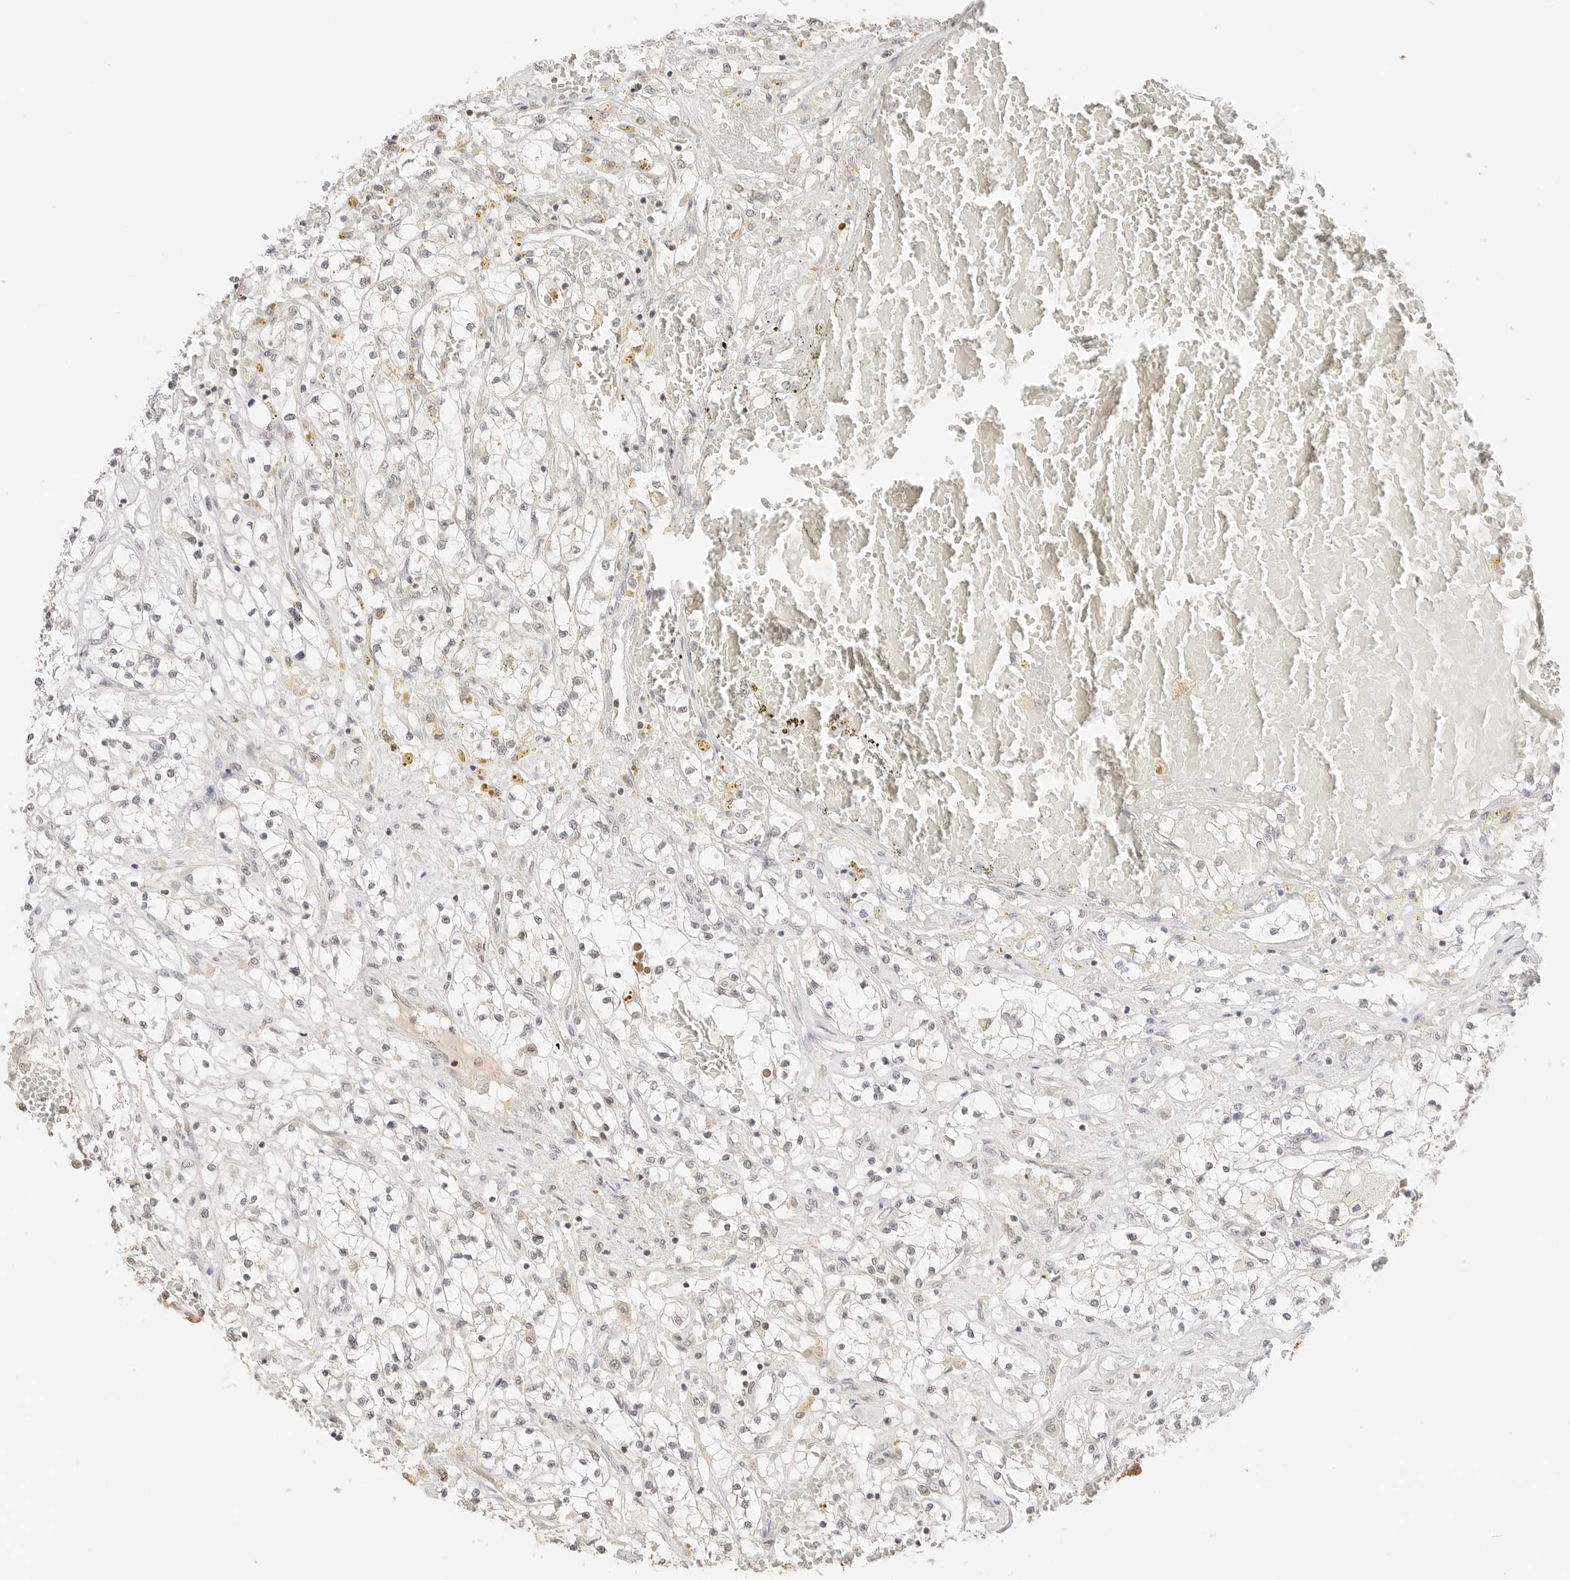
{"staining": {"intensity": "weak", "quantity": "25%-75%", "location": "cytoplasmic/membranous,nuclear"}, "tissue": "renal cancer", "cell_type": "Tumor cells", "image_type": "cancer", "snomed": [{"axis": "morphology", "description": "Normal tissue, NOS"}, {"axis": "morphology", "description": "Adenocarcinoma, NOS"}, {"axis": "topography", "description": "Kidney"}], "caption": "Protein expression analysis of human renal cancer (adenocarcinoma) reveals weak cytoplasmic/membranous and nuclear staining in about 25%-75% of tumor cells.", "gene": "SEPTIN4", "patient": {"sex": "male", "age": 68}}